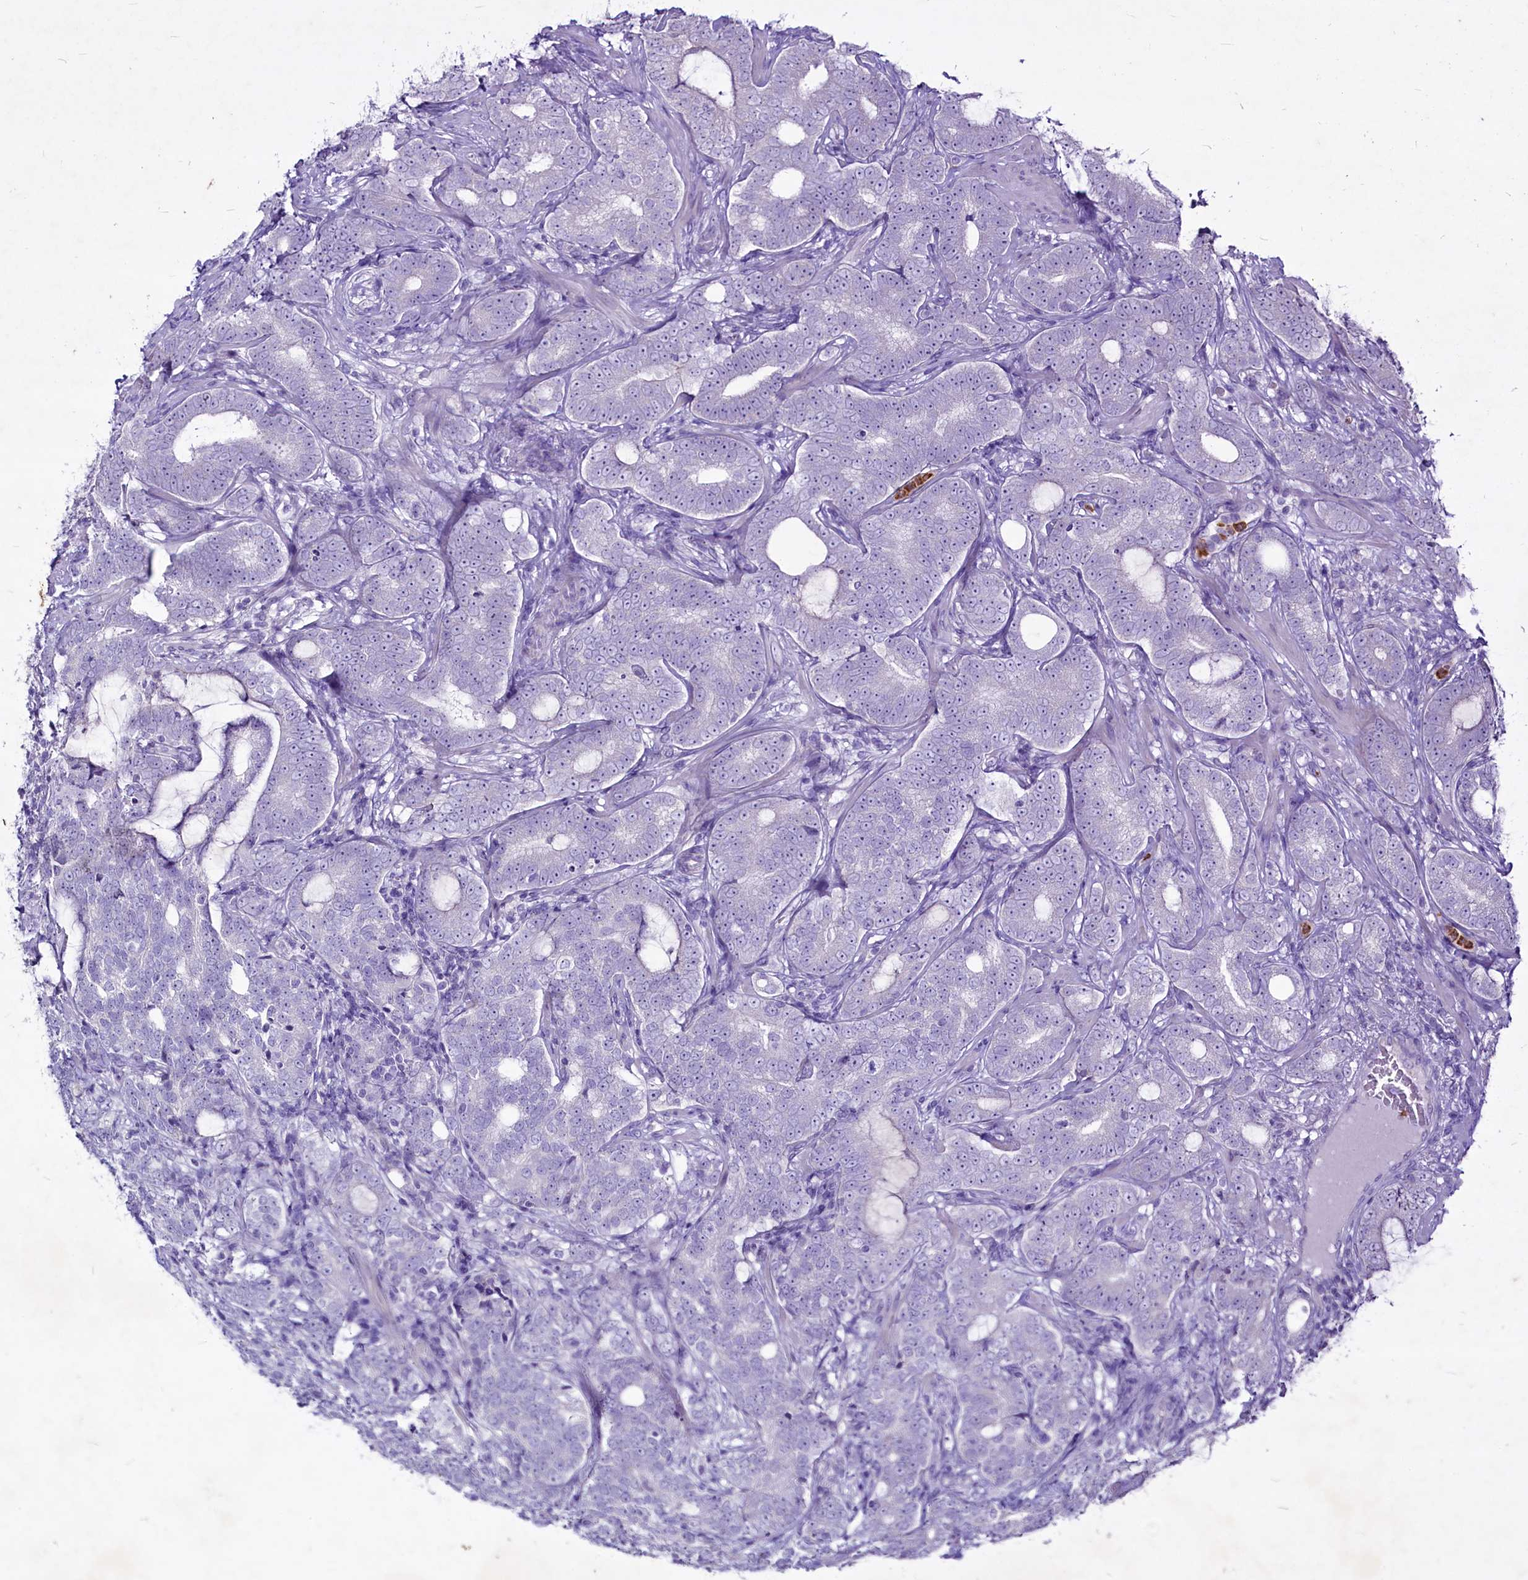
{"staining": {"intensity": "negative", "quantity": "none", "location": "none"}, "tissue": "prostate cancer", "cell_type": "Tumor cells", "image_type": "cancer", "snomed": [{"axis": "morphology", "description": "Adenocarcinoma, High grade"}, {"axis": "topography", "description": "Prostate"}], "caption": "Immunohistochemistry (IHC) of prostate cancer (adenocarcinoma (high-grade)) shows no expression in tumor cells. (Immunohistochemistry, brightfield microscopy, high magnification).", "gene": "FAM209B", "patient": {"sex": "male", "age": 64}}